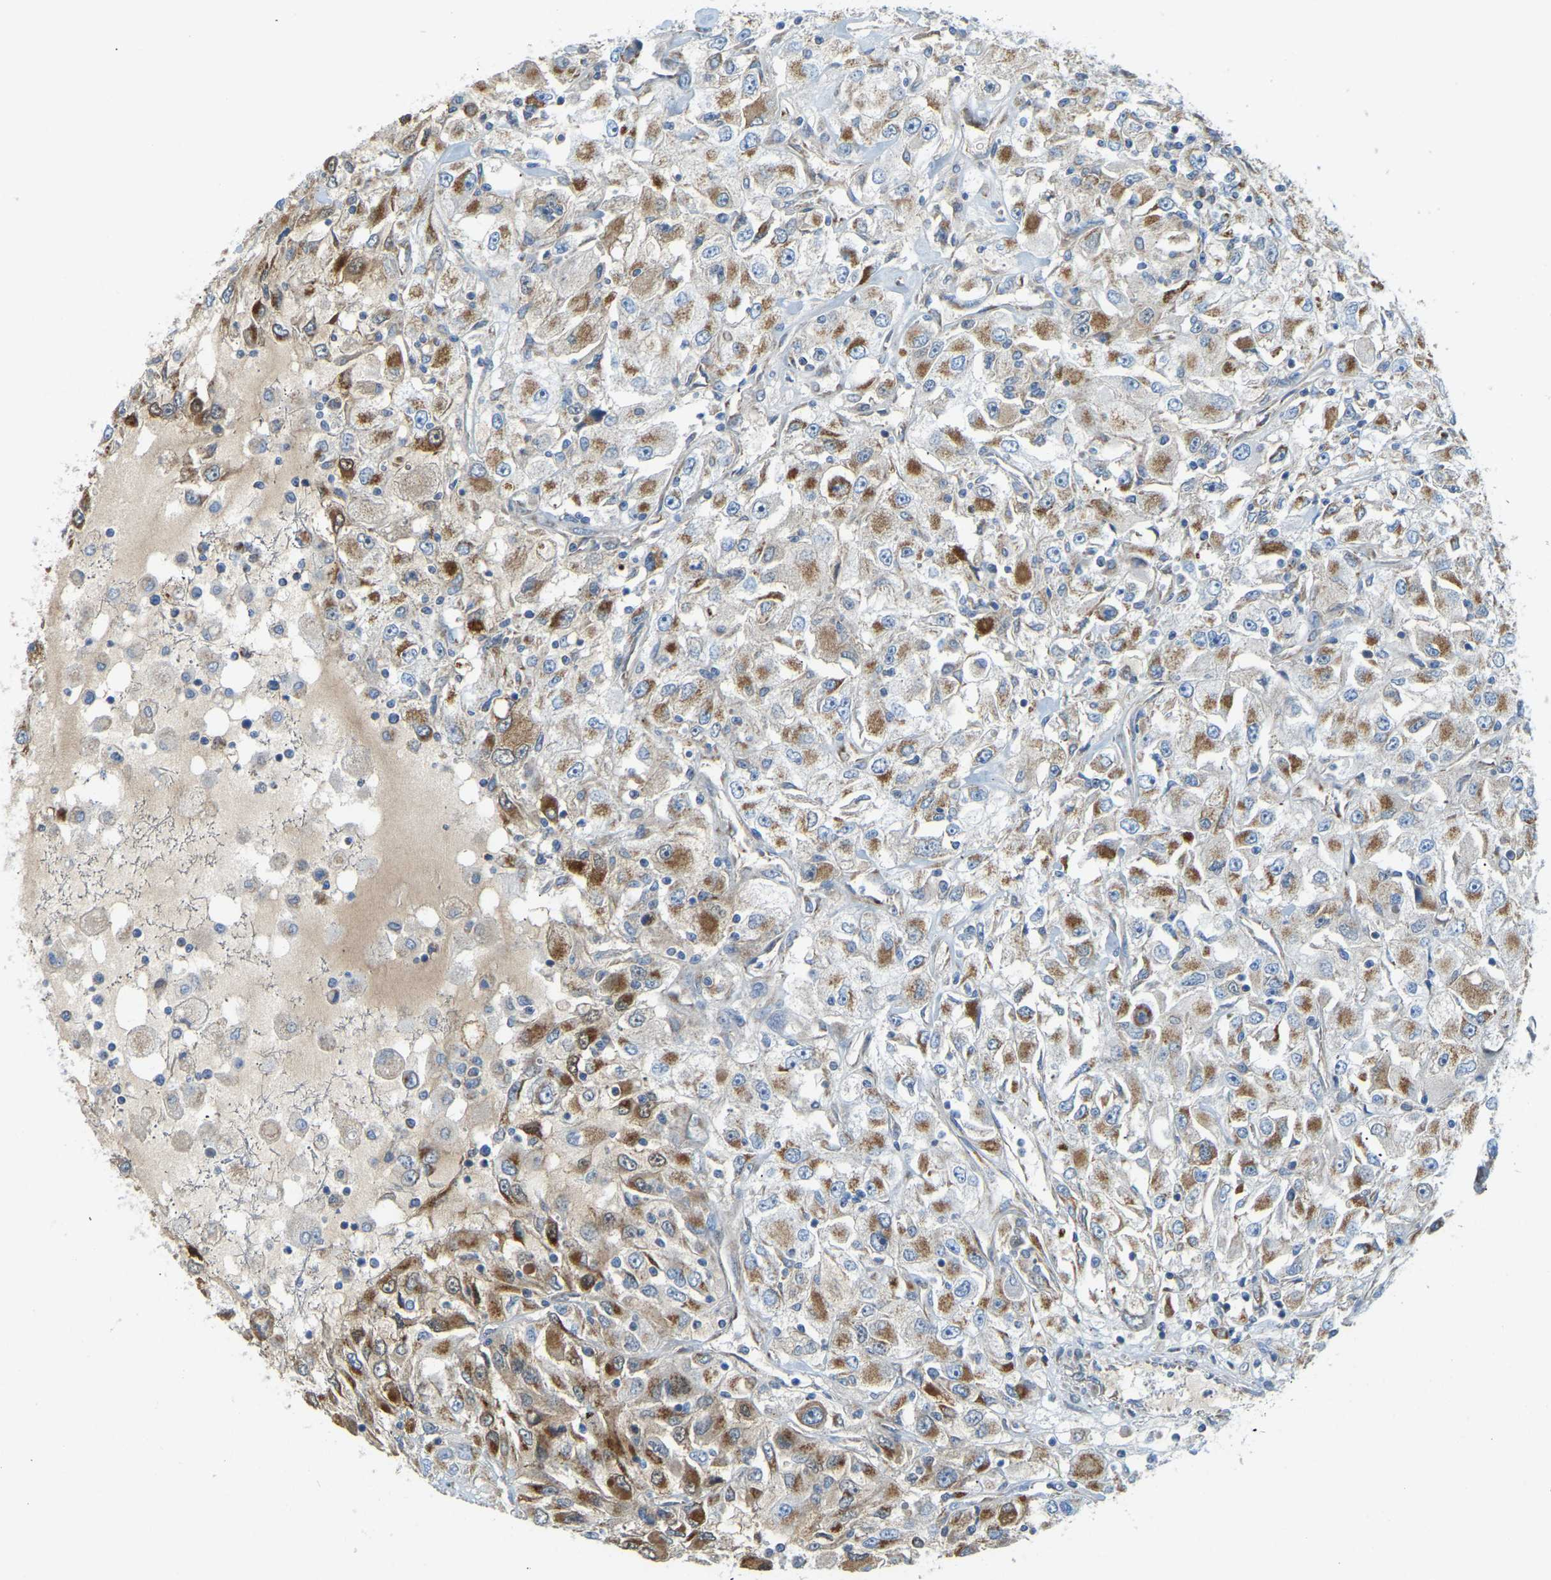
{"staining": {"intensity": "strong", "quantity": "25%-75%", "location": "cytoplasmic/membranous"}, "tissue": "renal cancer", "cell_type": "Tumor cells", "image_type": "cancer", "snomed": [{"axis": "morphology", "description": "Adenocarcinoma, NOS"}, {"axis": "topography", "description": "Kidney"}], "caption": "IHC photomicrograph of neoplastic tissue: human adenocarcinoma (renal) stained using IHC displays high levels of strong protein expression localized specifically in the cytoplasmic/membranous of tumor cells, appearing as a cytoplasmic/membranous brown color.", "gene": "GDA", "patient": {"sex": "female", "age": 52}}